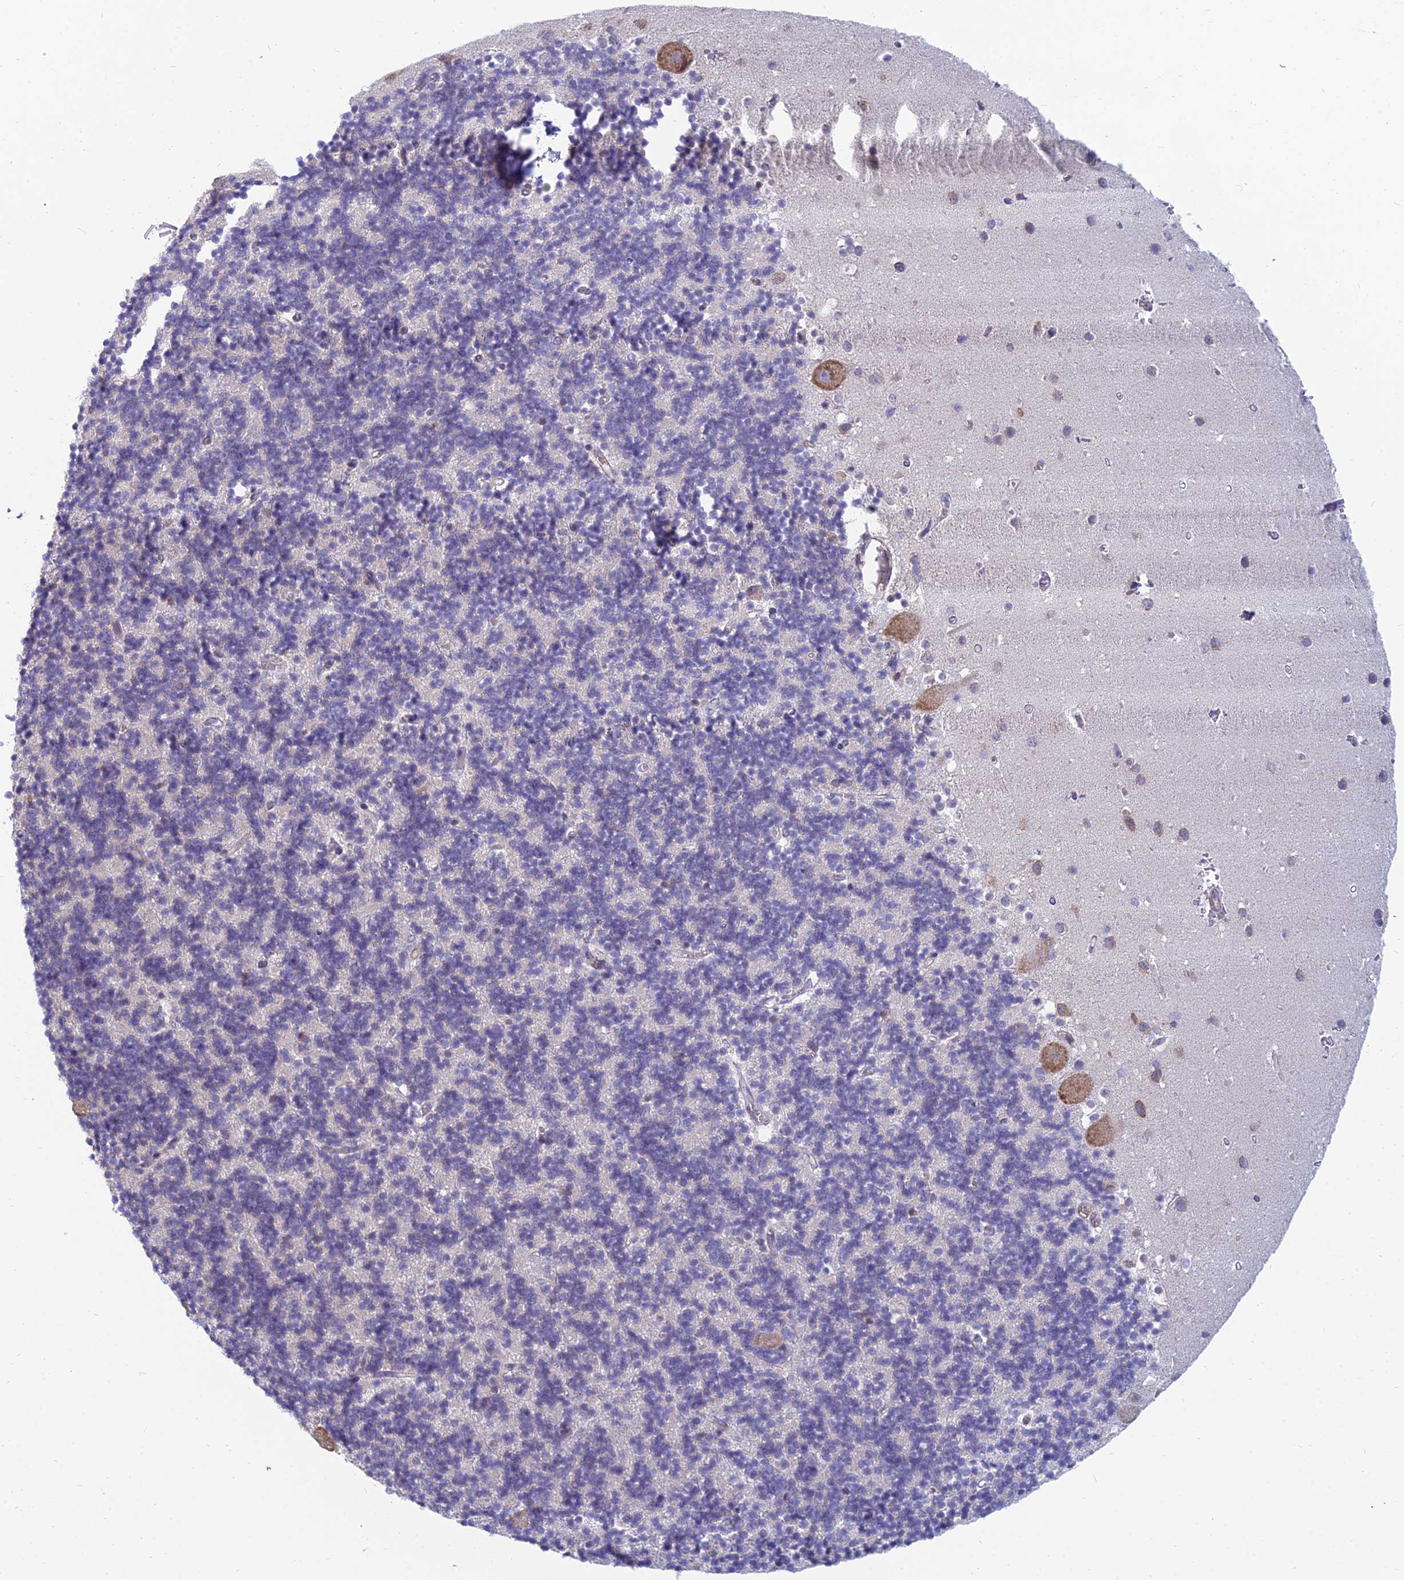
{"staining": {"intensity": "moderate", "quantity": "<25%", "location": "cytoplasmic/membranous"}, "tissue": "cerebellum", "cell_type": "Cells in granular layer", "image_type": "normal", "snomed": [{"axis": "morphology", "description": "Normal tissue, NOS"}, {"axis": "topography", "description": "Cerebellum"}], "caption": "Protein staining of normal cerebellum reveals moderate cytoplasmic/membranous positivity in approximately <25% of cells in granular layer.", "gene": "TXLNA", "patient": {"sex": "male", "age": 54}}